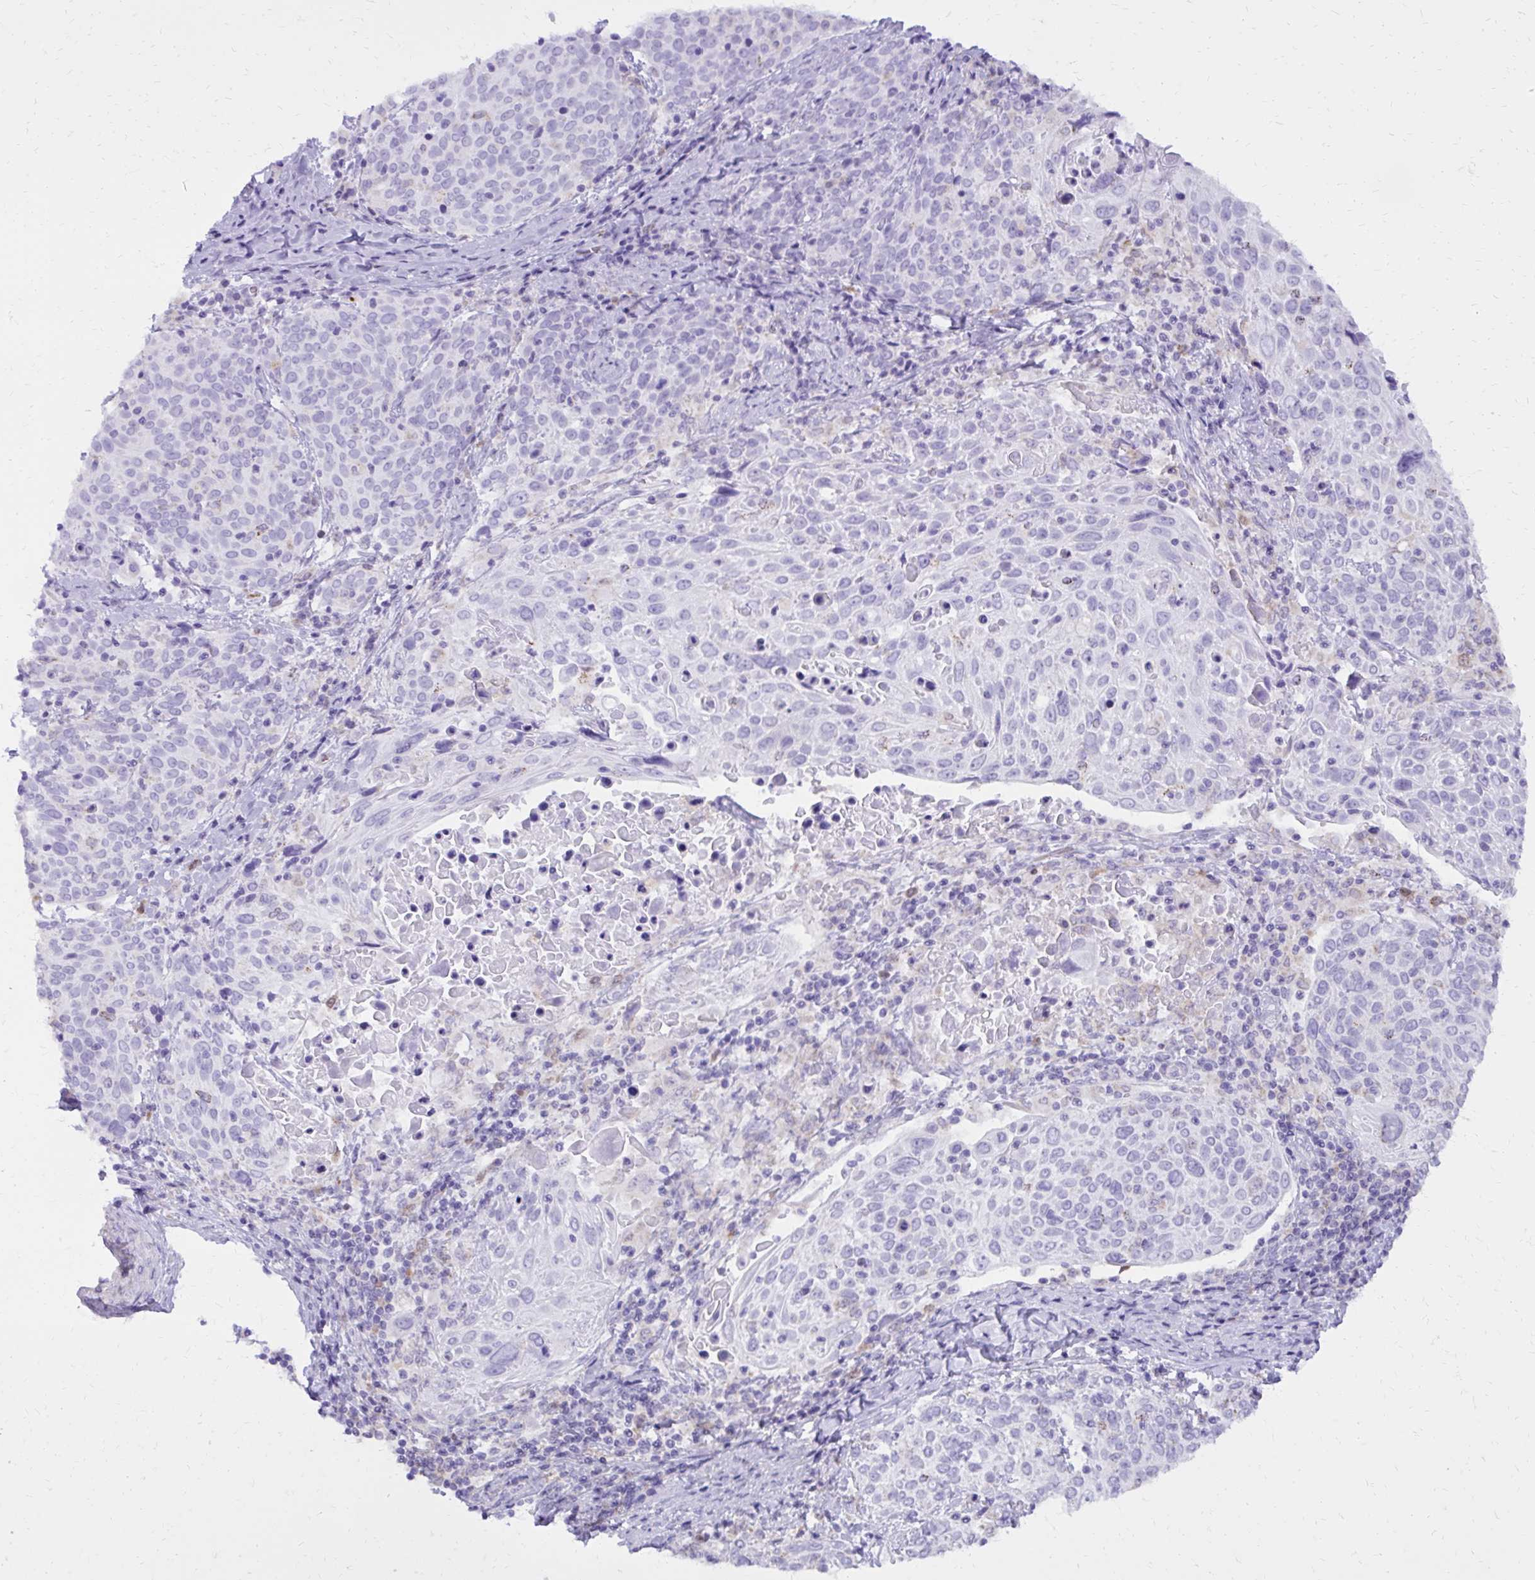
{"staining": {"intensity": "negative", "quantity": "none", "location": "none"}, "tissue": "cervical cancer", "cell_type": "Tumor cells", "image_type": "cancer", "snomed": [{"axis": "morphology", "description": "Squamous cell carcinoma, NOS"}, {"axis": "topography", "description": "Cervix"}], "caption": "Protein analysis of cervical cancer reveals no significant positivity in tumor cells.", "gene": "CAT", "patient": {"sex": "female", "age": 61}}